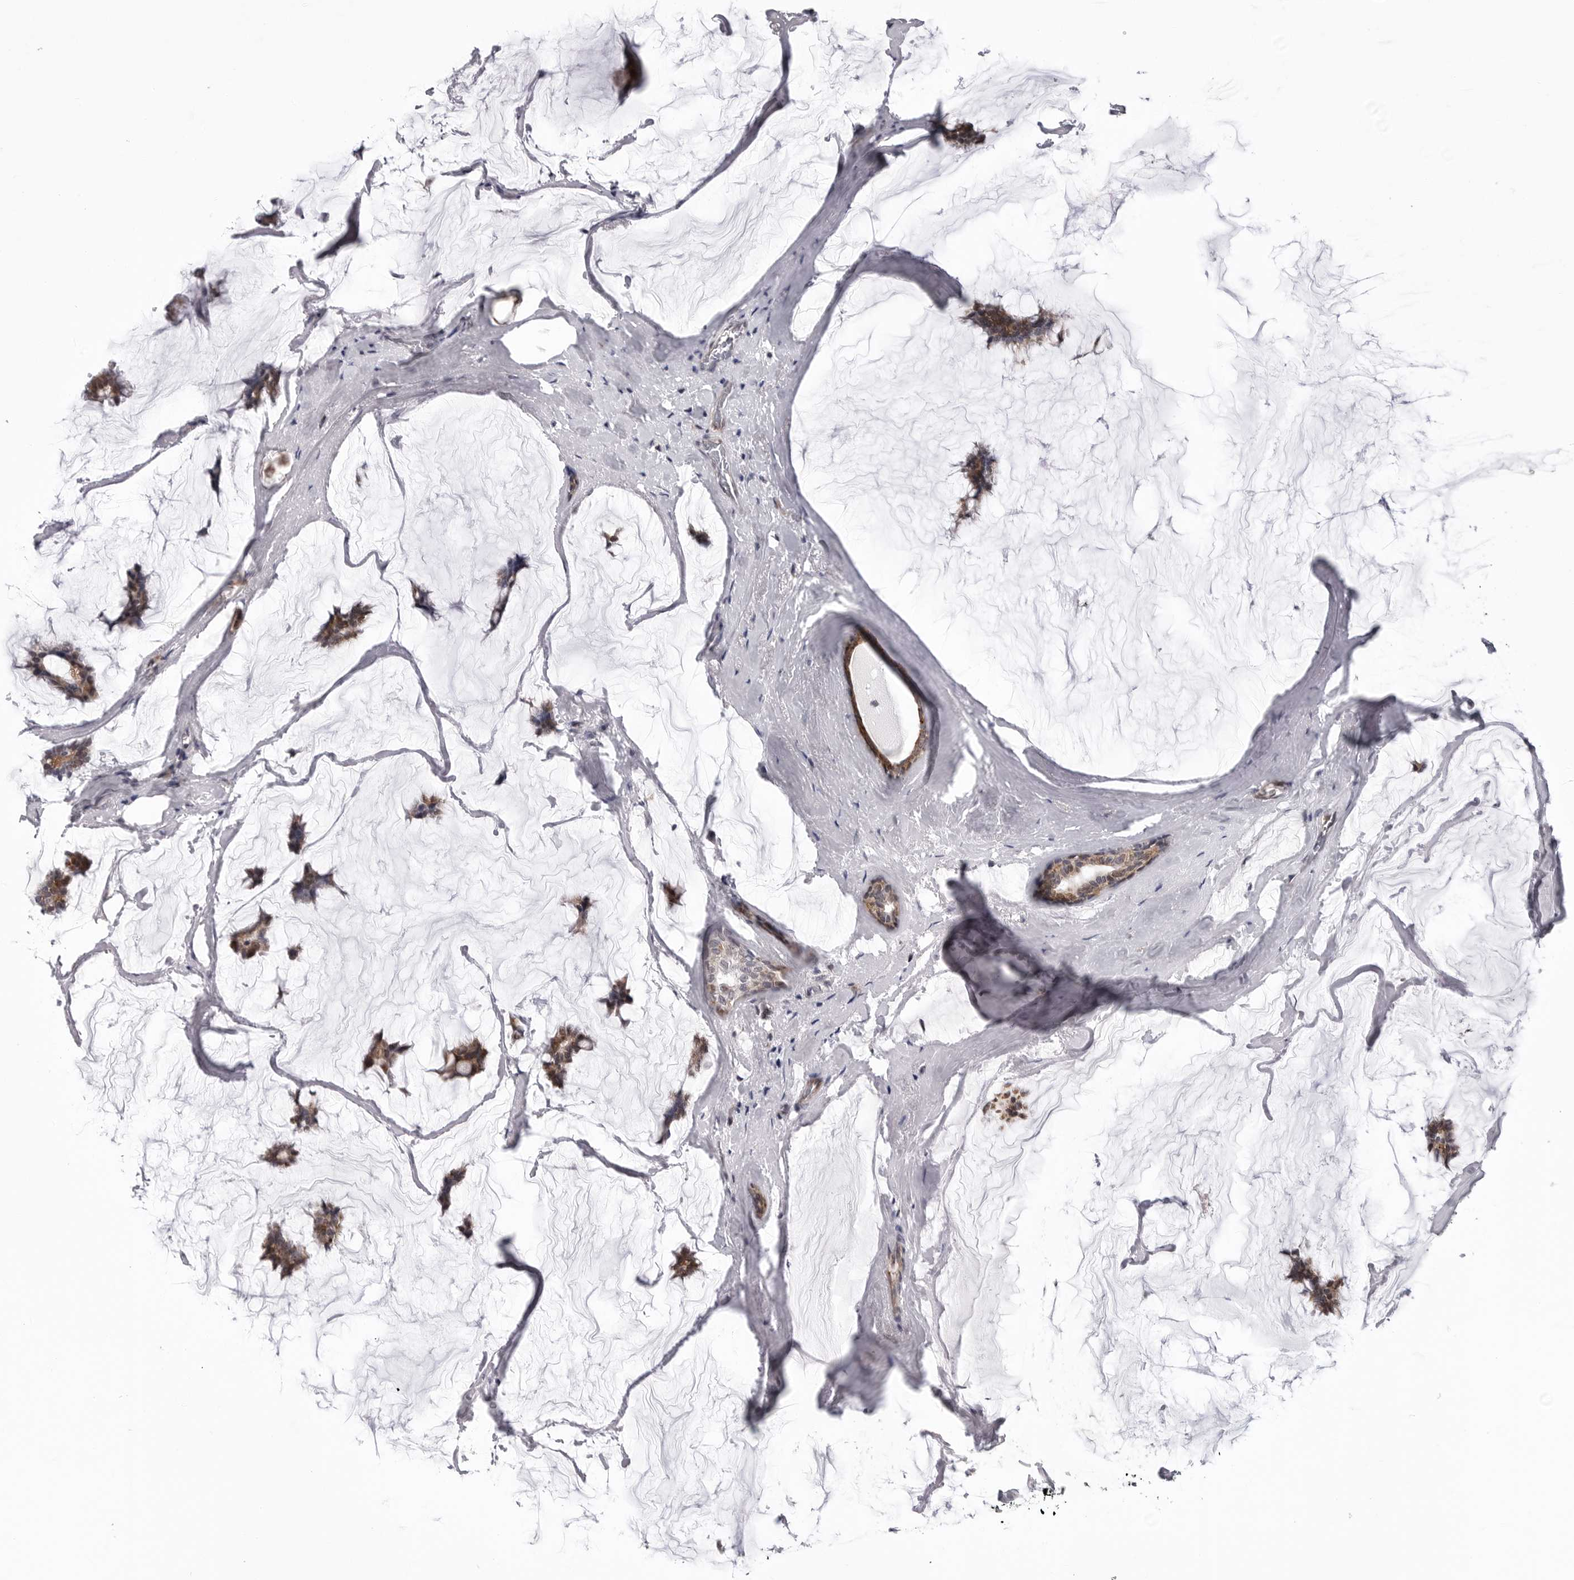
{"staining": {"intensity": "weak", "quantity": ">75%", "location": "cytoplasmic/membranous"}, "tissue": "breast cancer", "cell_type": "Tumor cells", "image_type": "cancer", "snomed": [{"axis": "morphology", "description": "Duct carcinoma"}, {"axis": "topography", "description": "Breast"}], "caption": "Protein expression analysis of breast intraductal carcinoma reveals weak cytoplasmic/membranous positivity in approximately >75% of tumor cells.", "gene": "CDK20", "patient": {"sex": "female", "age": 93}}